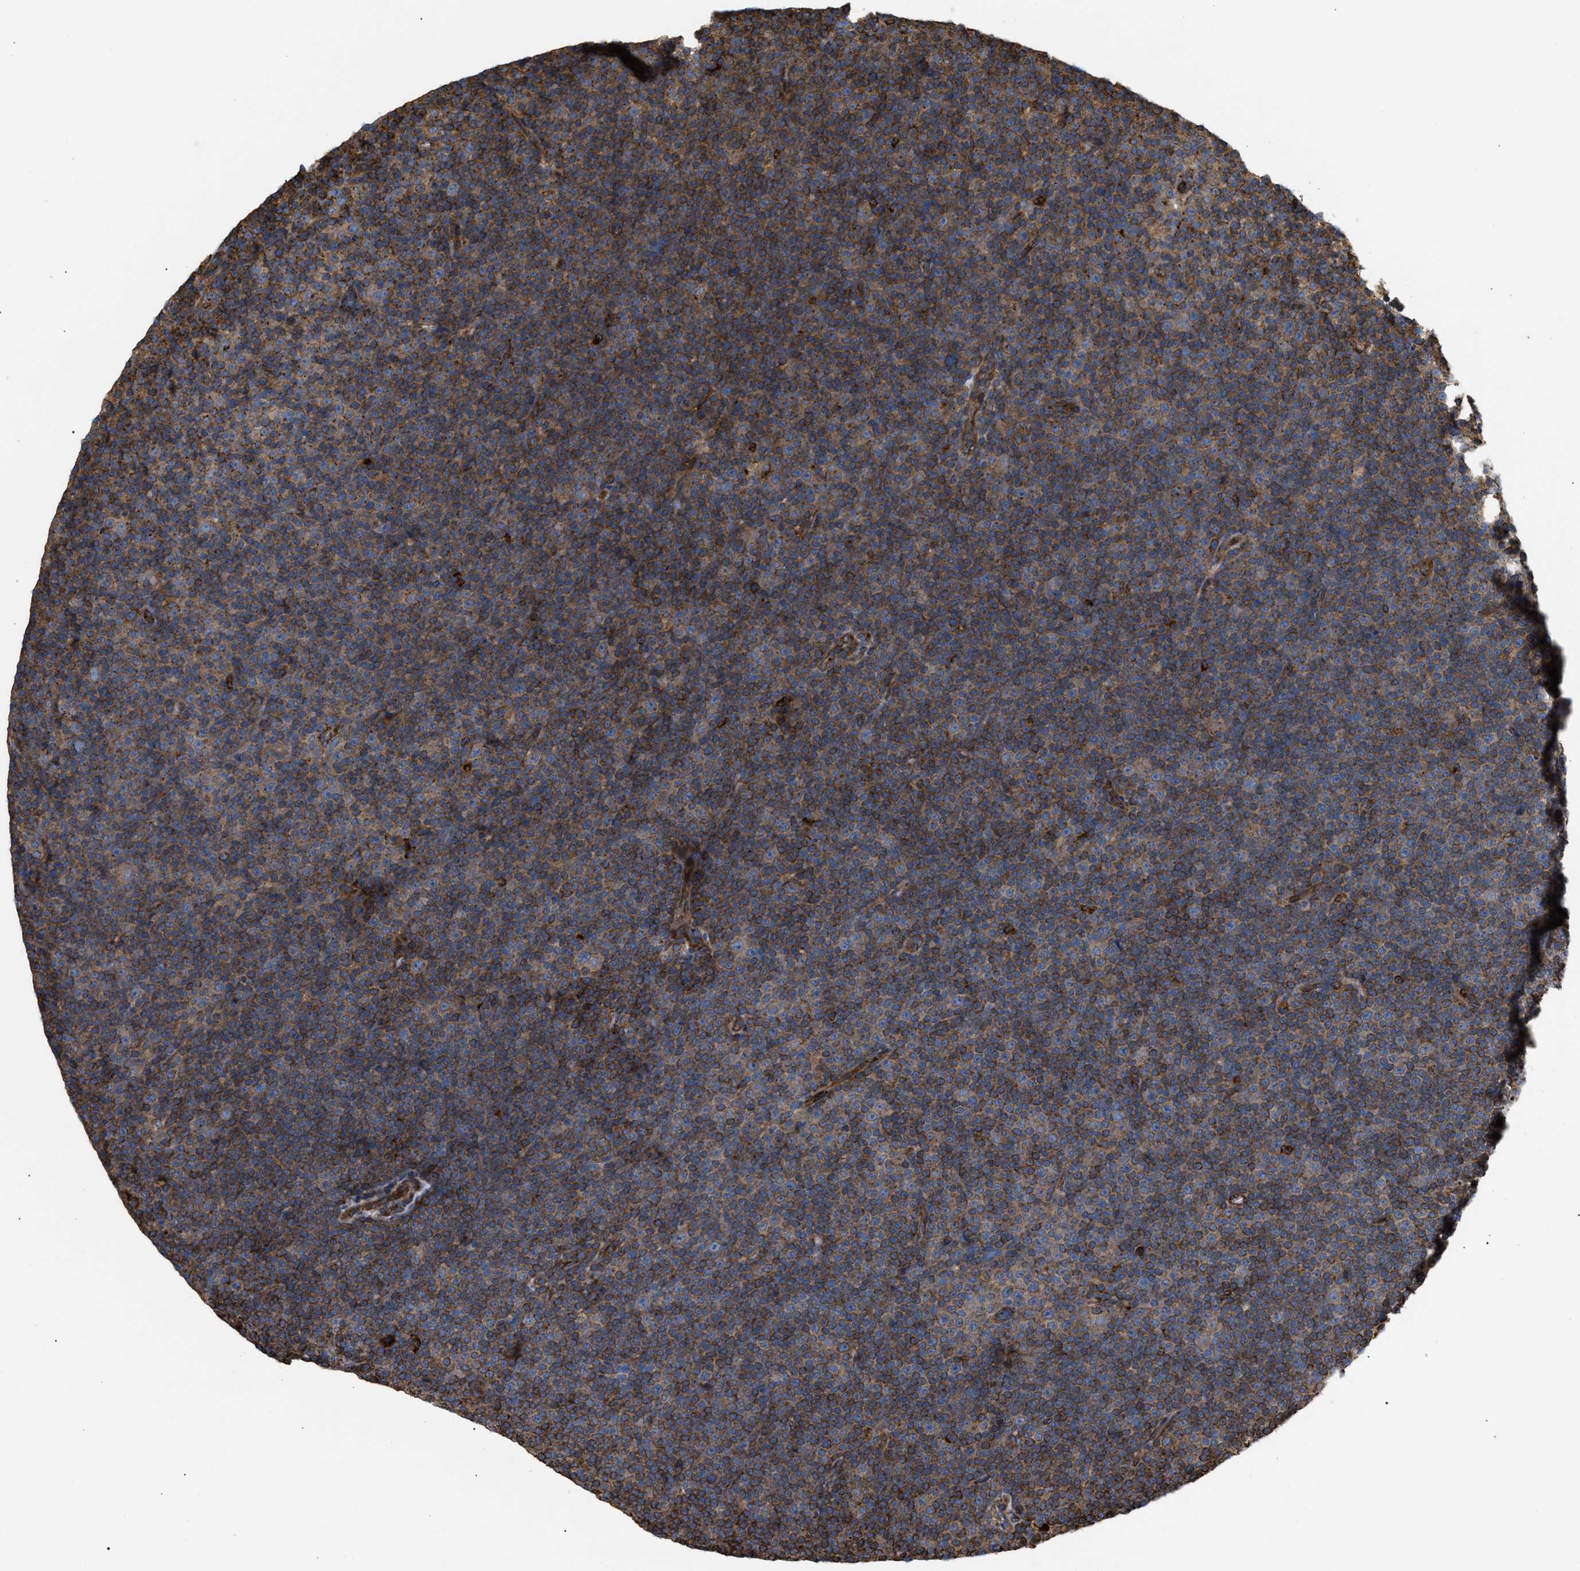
{"staining": {"intensity": "moderate", "quantity": ">75%", "location": "cytoplasmic/membranous"}, "tissue": "lymphoma", "cell_type": "Tumor cells", "image_type": "cancer", "snomed": [{"axis": "morphology", "description": "Malignant lymphoma, non-Hodgkin's type, Low grade"}, {"axis": "topography", "description": "Lymph node"}], "caption": "A medium amount of moderate cytoplasmic/membranous staining is present in about >75% of tumor cells in malignant lymphoma, non-Hodgkin's type (low-grade) tissue. Immunohistochemistry stains the protein of interest in brown and the nuclei are stained blue.", "gene": "GCC1", "patient": {"sex": "female", "age": 67}}